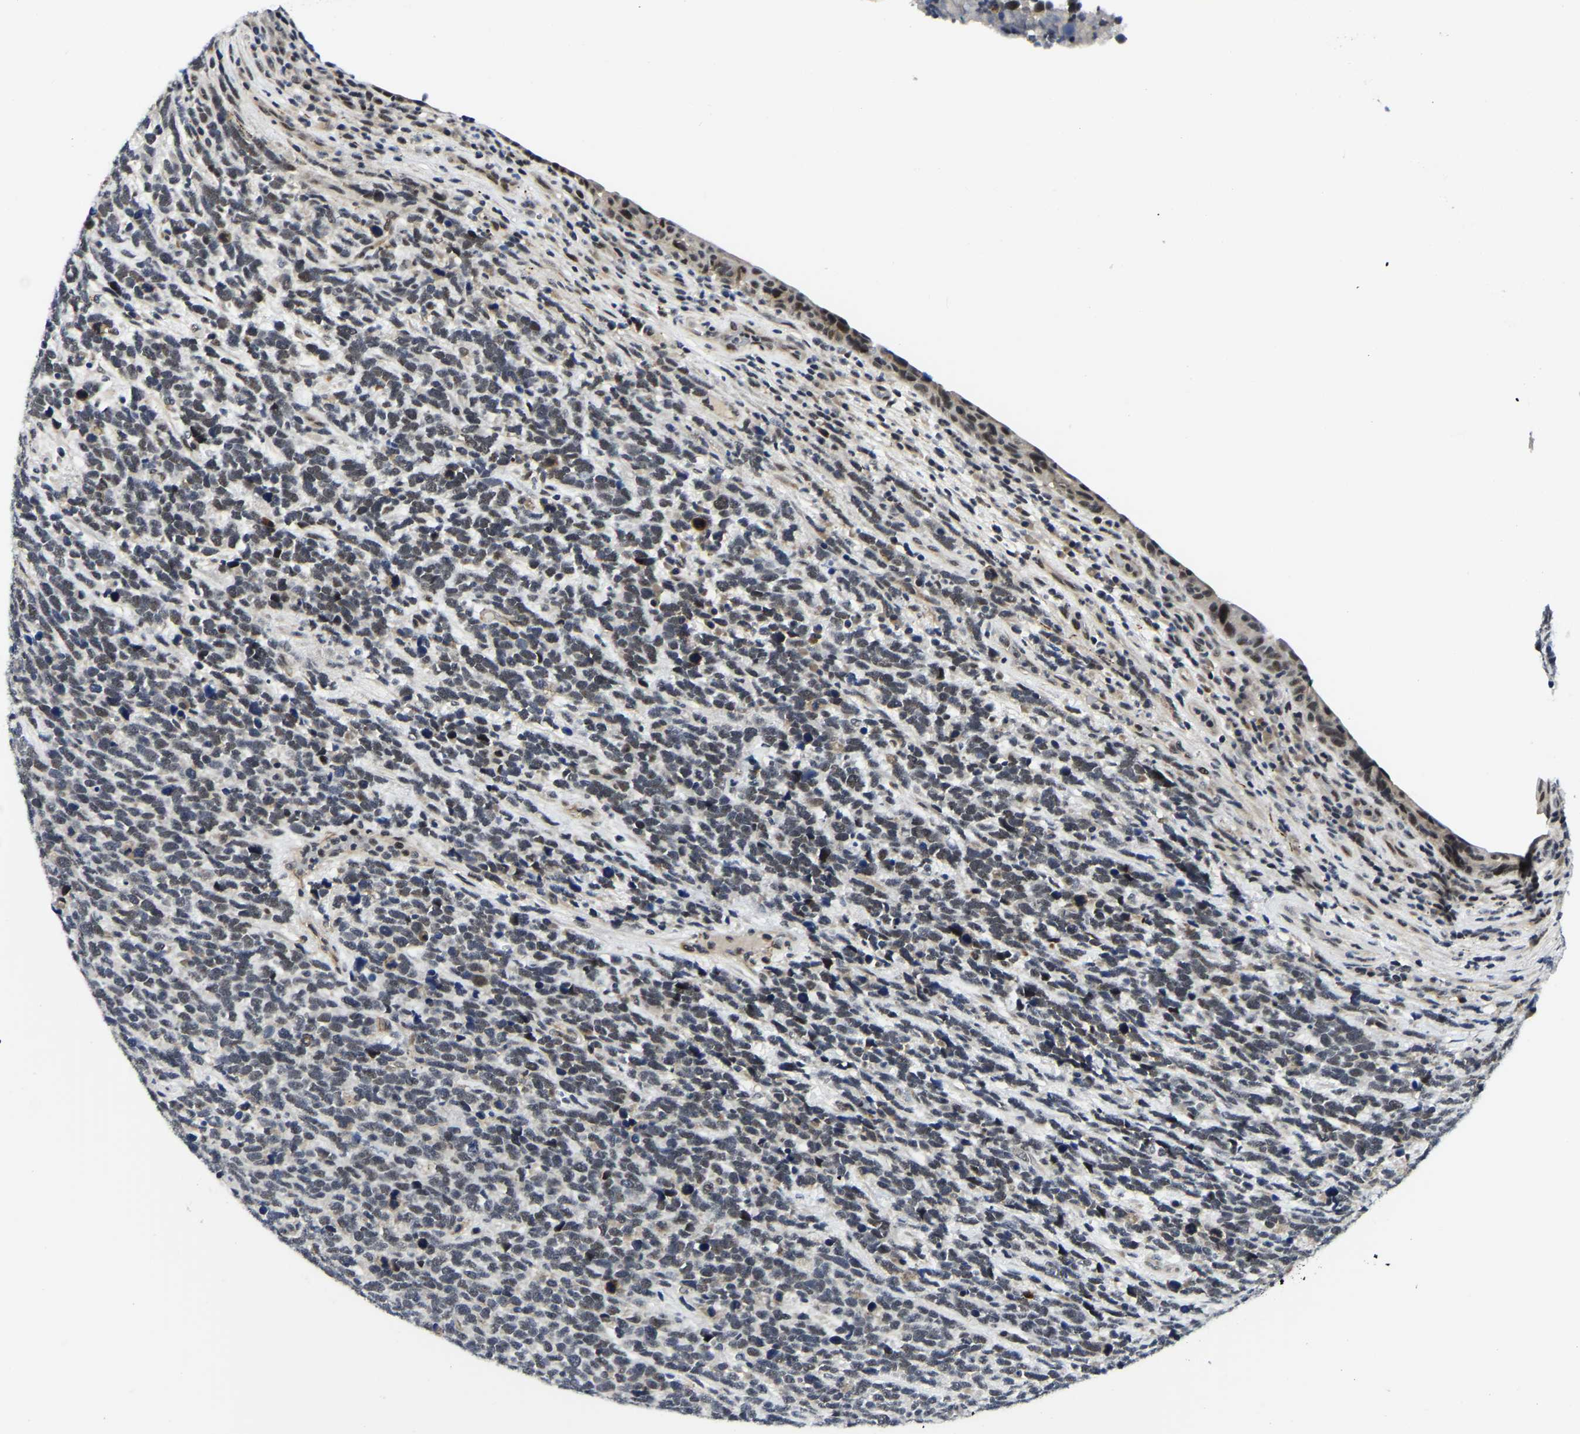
{"staining": {"intensity": "weak", "quantity": "<25%", "location": "nuclear"}, "tissue": "urothelial cancer", "cell_type": "Tumor cells", "image_type": "cancer", "snomed": [{"axis": "morphology", "description": "Urothelial carcinoma, High grade"}, {"axis": "topography", "description": "Urinary bladder"}], "caption": "Tumor cells are negative for brown protein staining in high-grade urothelial carcinoma.", "gene": "POLDIP3", "patient": {"sex": "female", "age": 82}}